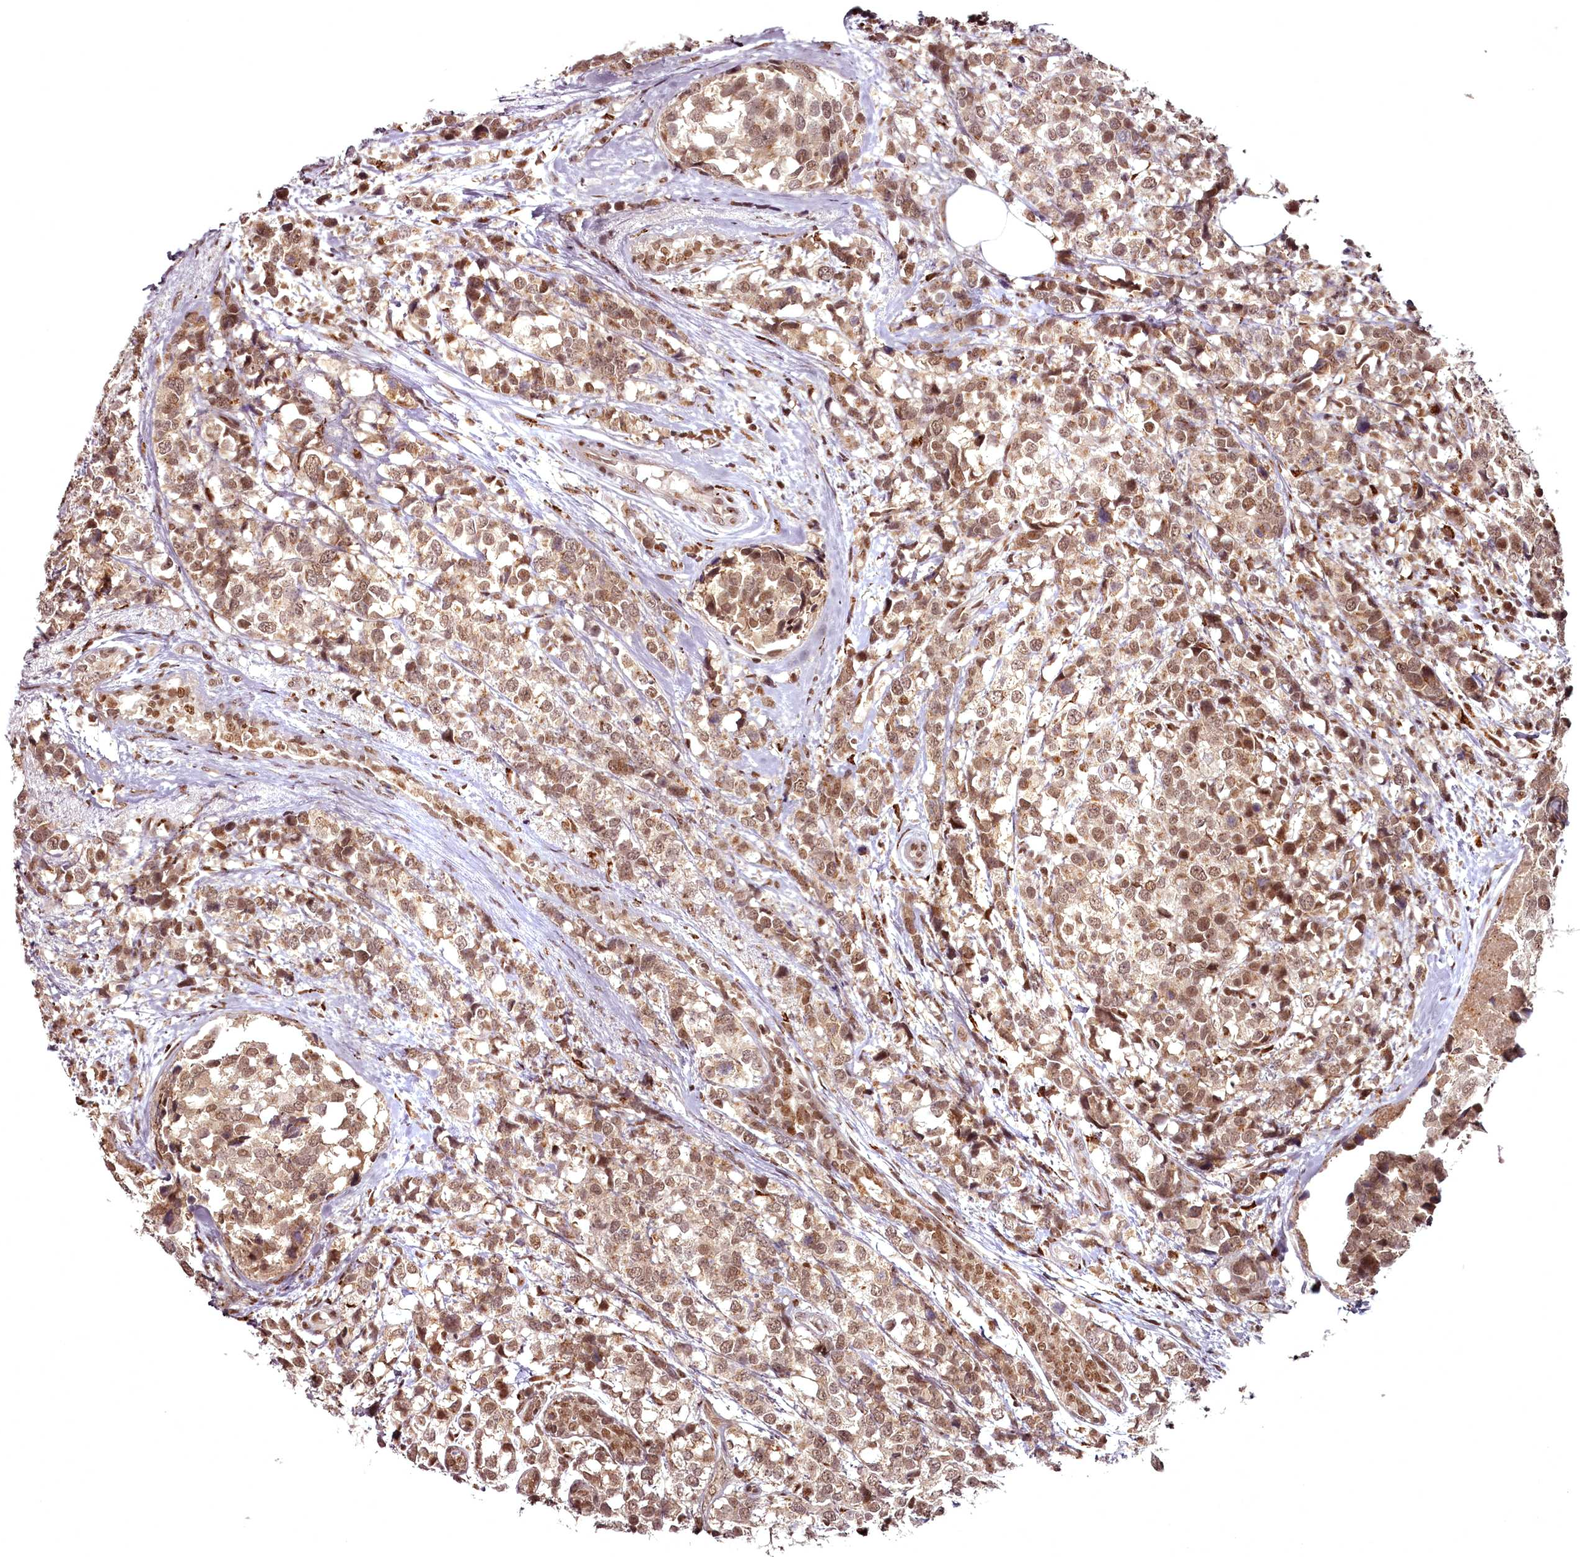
{"staining": {"intensity": "moderate", "quantity": ">75%", "location": "cytoplasmic/membranous,nuclear"}, "tissue": "breast cancer", "cell_type": "Tumor cells", "image_type": "cancer", "snomed": [{"axis": "morphology", "description": "Lobular carcinoma"}, {"axis": "topography", "description": "Breast"}], "caption": "Human lobular carcinoma (breast) stained for a protein (brown) reveals moderate cytoplasmic/membranous and nuclear positive positivity in approximately >75% of tumor cells.", "gene": "CEP83", "patient": {"sex": "female", "age": 59}}